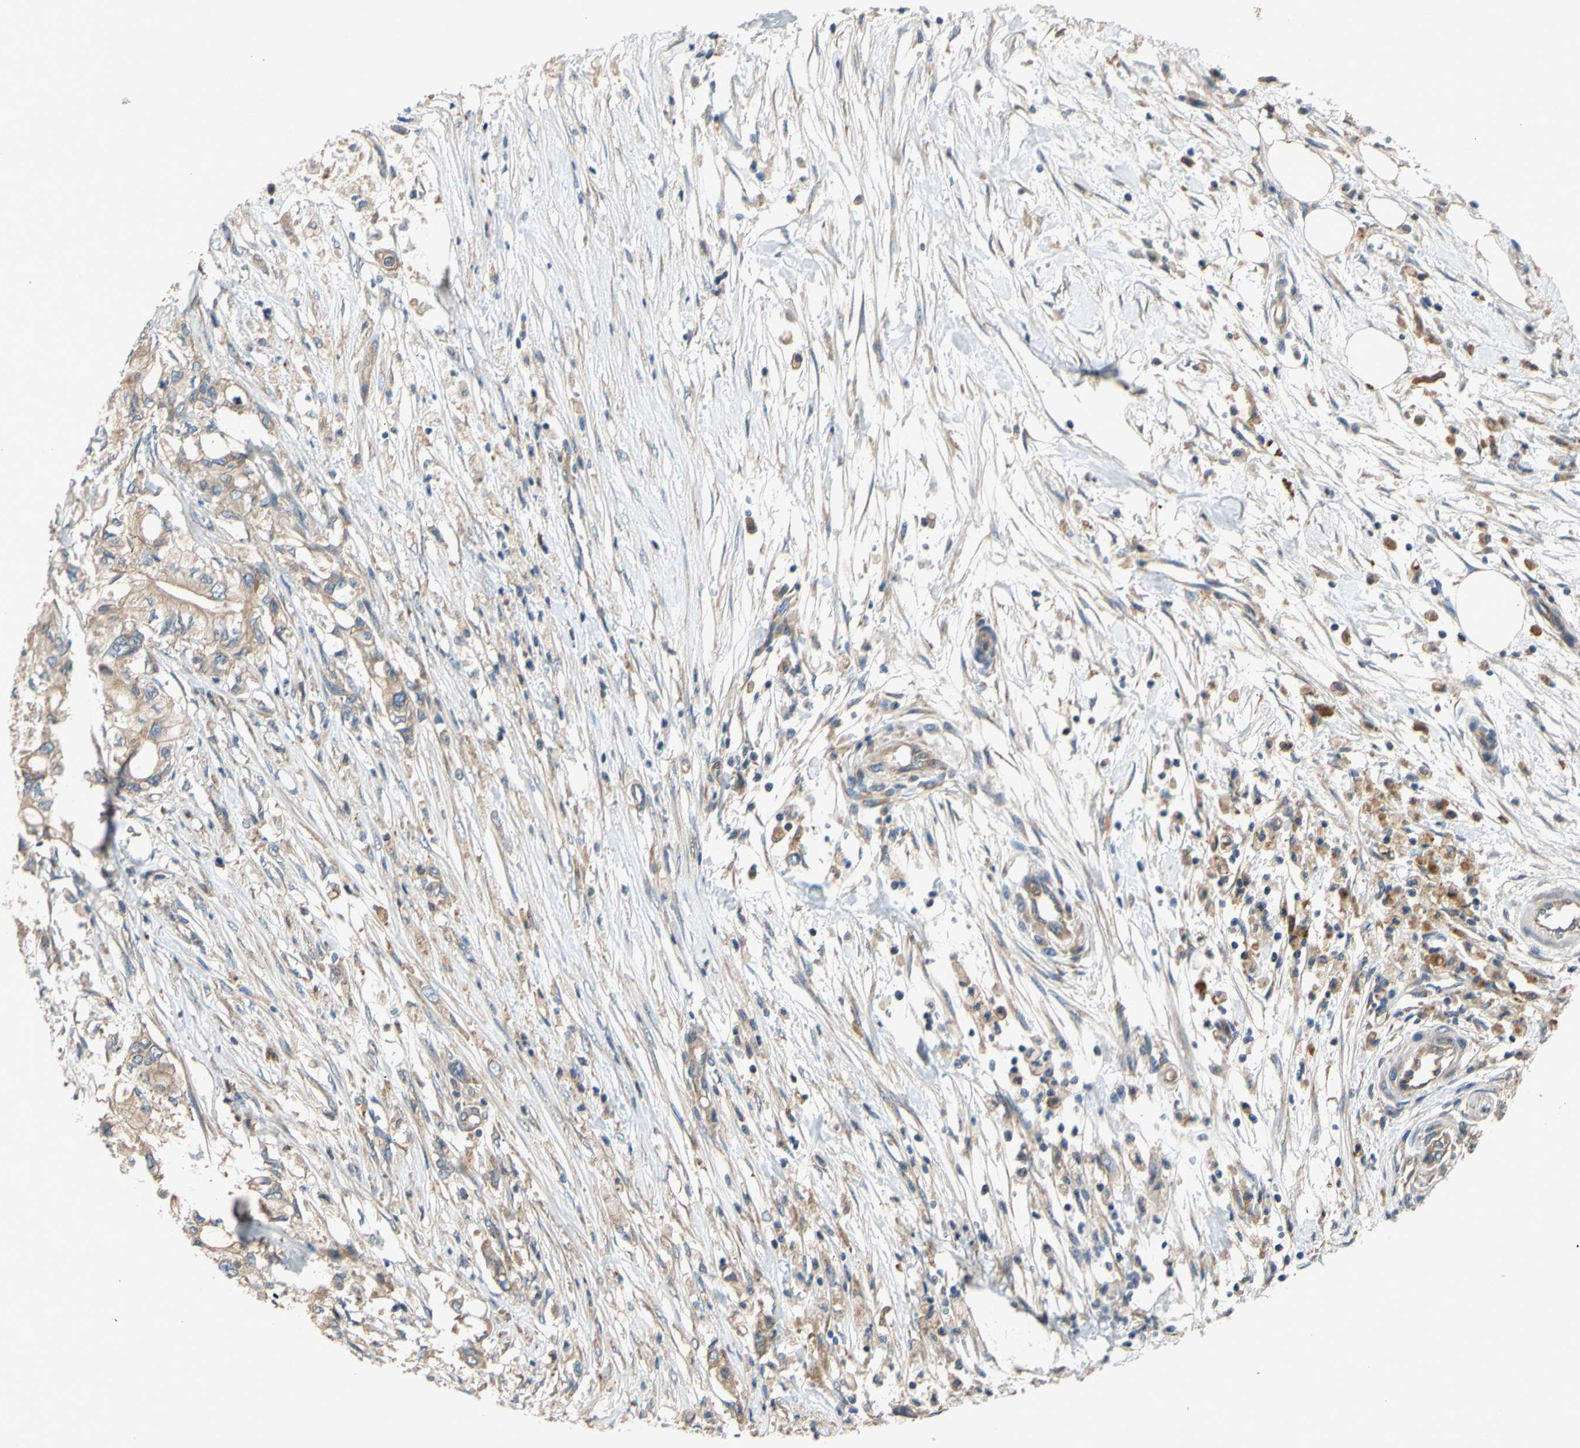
{"staining": {"intensity": "weak", "quantity": ">75%", "location": "cytoplasmic/membranous"}, "tissue": "pancreatic cancer", "cell_type": "Tumor cells", "image_type": "cancer", "snomed": [{"axis": "morphology", "description": "Adenocarcinoma, NOS"}, {"axis": "topography", "description": "Pancreas"}], "caption": "This is a micrograph of immunohistochemistry staining of pancreatic adenocarcinoma, which shows weak positivity in the cytoplasmic/membranous of tumor cells.", "gene": "MBTPS2", "patient": {"sex": "male", "age": 79}}